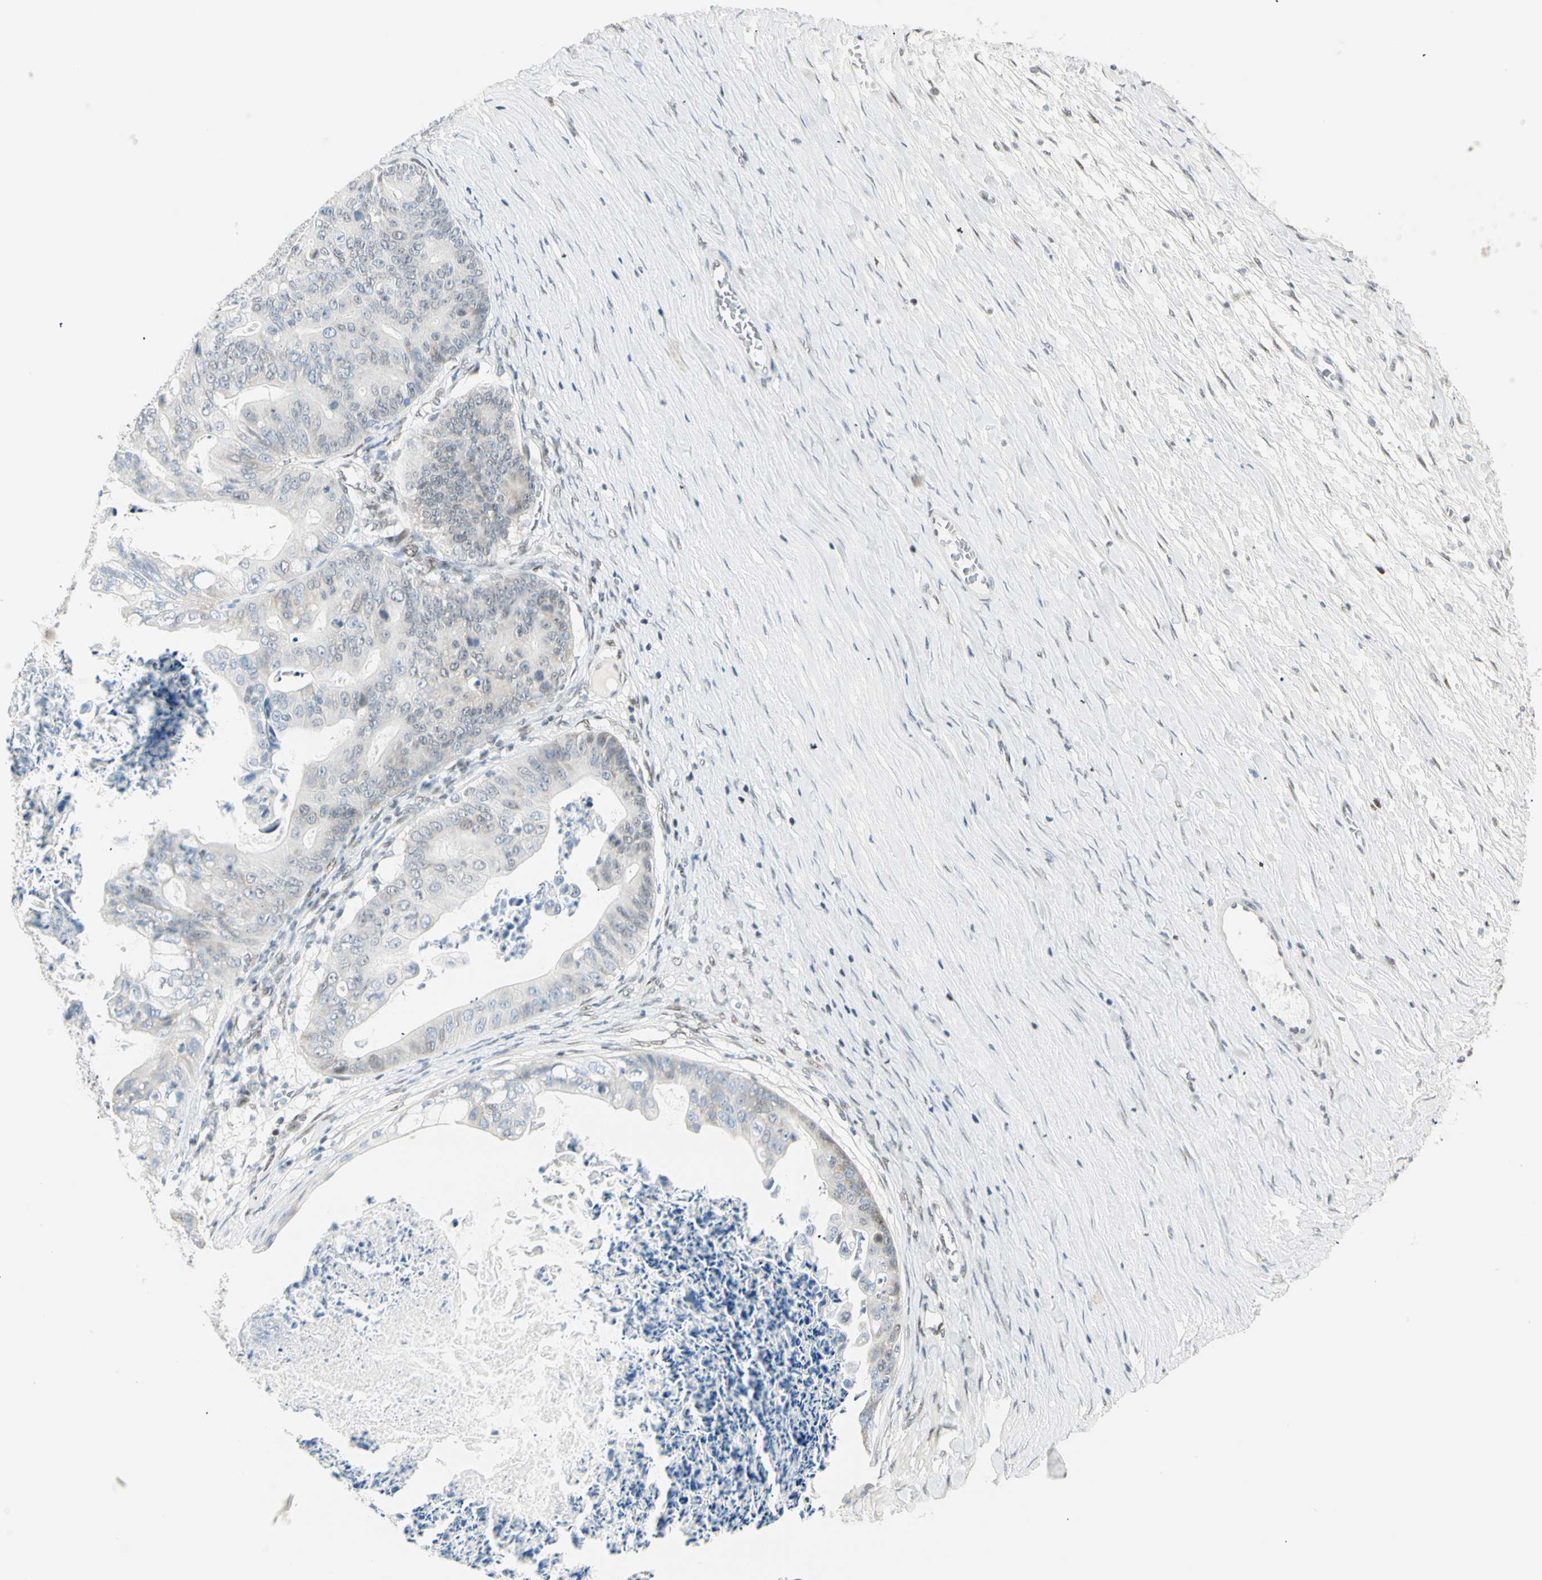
{"staining": {"intensity": "negative", "quantity": "none", "location": "none"}, "tissue": "ovarian cancer", "cell_type": "Tumor cells", "image_type": "cancer", "snomed": [{"axis": "morphology", "description": "Cystadenocarcinoma, mucinous, NOS"}, {"axis": "topography", "description": "Ovary"}], "caption": "Human ovarian mucinous cystadenocarcinoma stained for a protein using immunohistochemistry exhibits no expression in tumor cells.", "gene": "PKNOX1", "patient": {"sex": "female", "age": 36}}